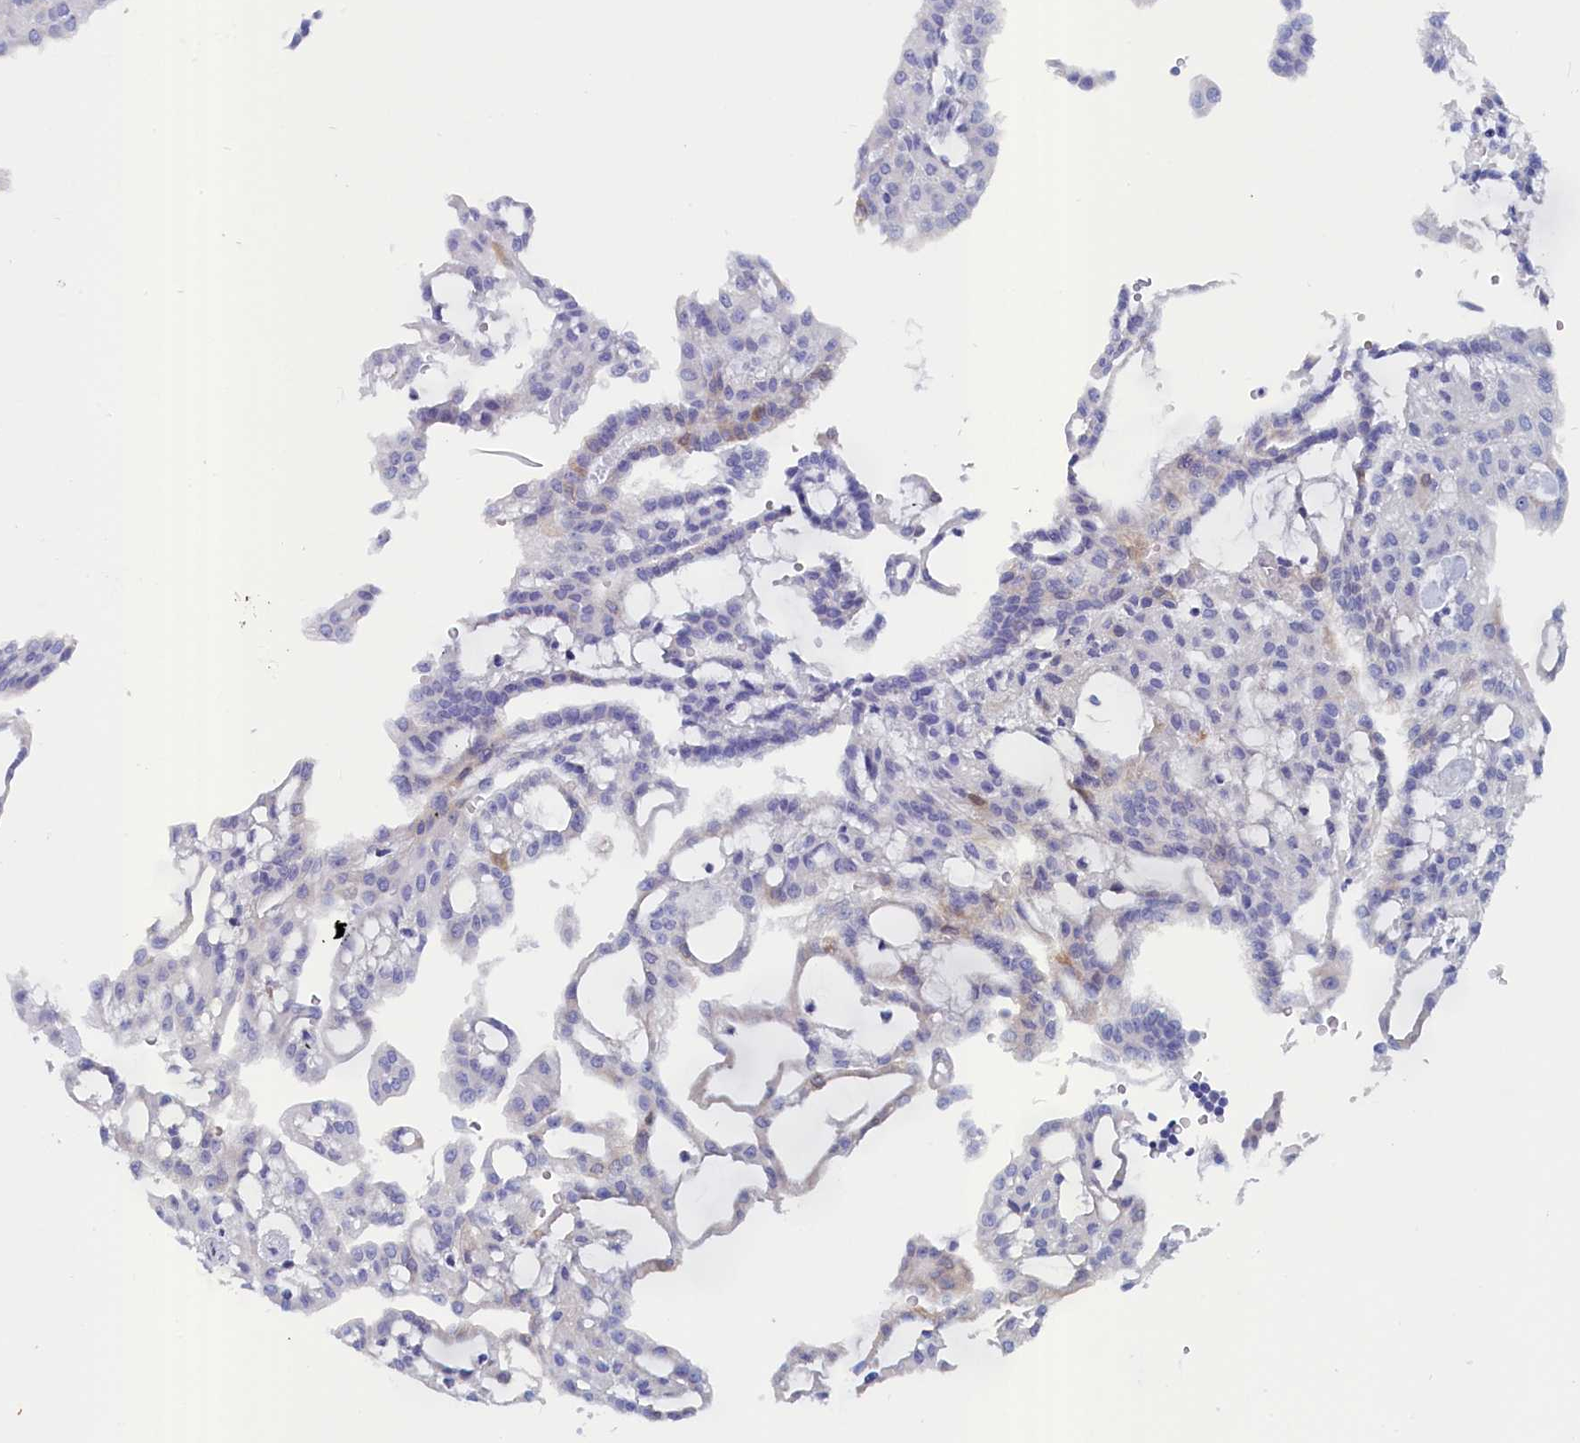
{"staining": {"intensity": "negative", "quantity": "none", "location": "none"}, "tissue": "renal cancer", "cell_type": "Tumor cells", "image_type": "cancer", "snomed": [{"axis": "morphology", "description": "Adenocarcinoma, NOS"}, {"axis": "topography", "description": "Kidney"}], "caption": "DAB immunohistochemical staining of human renal cancer reveals no significant positivity in tumor cells.", "gene": "ANKRD2", "patient": {"sex": "male", "age": 63}}